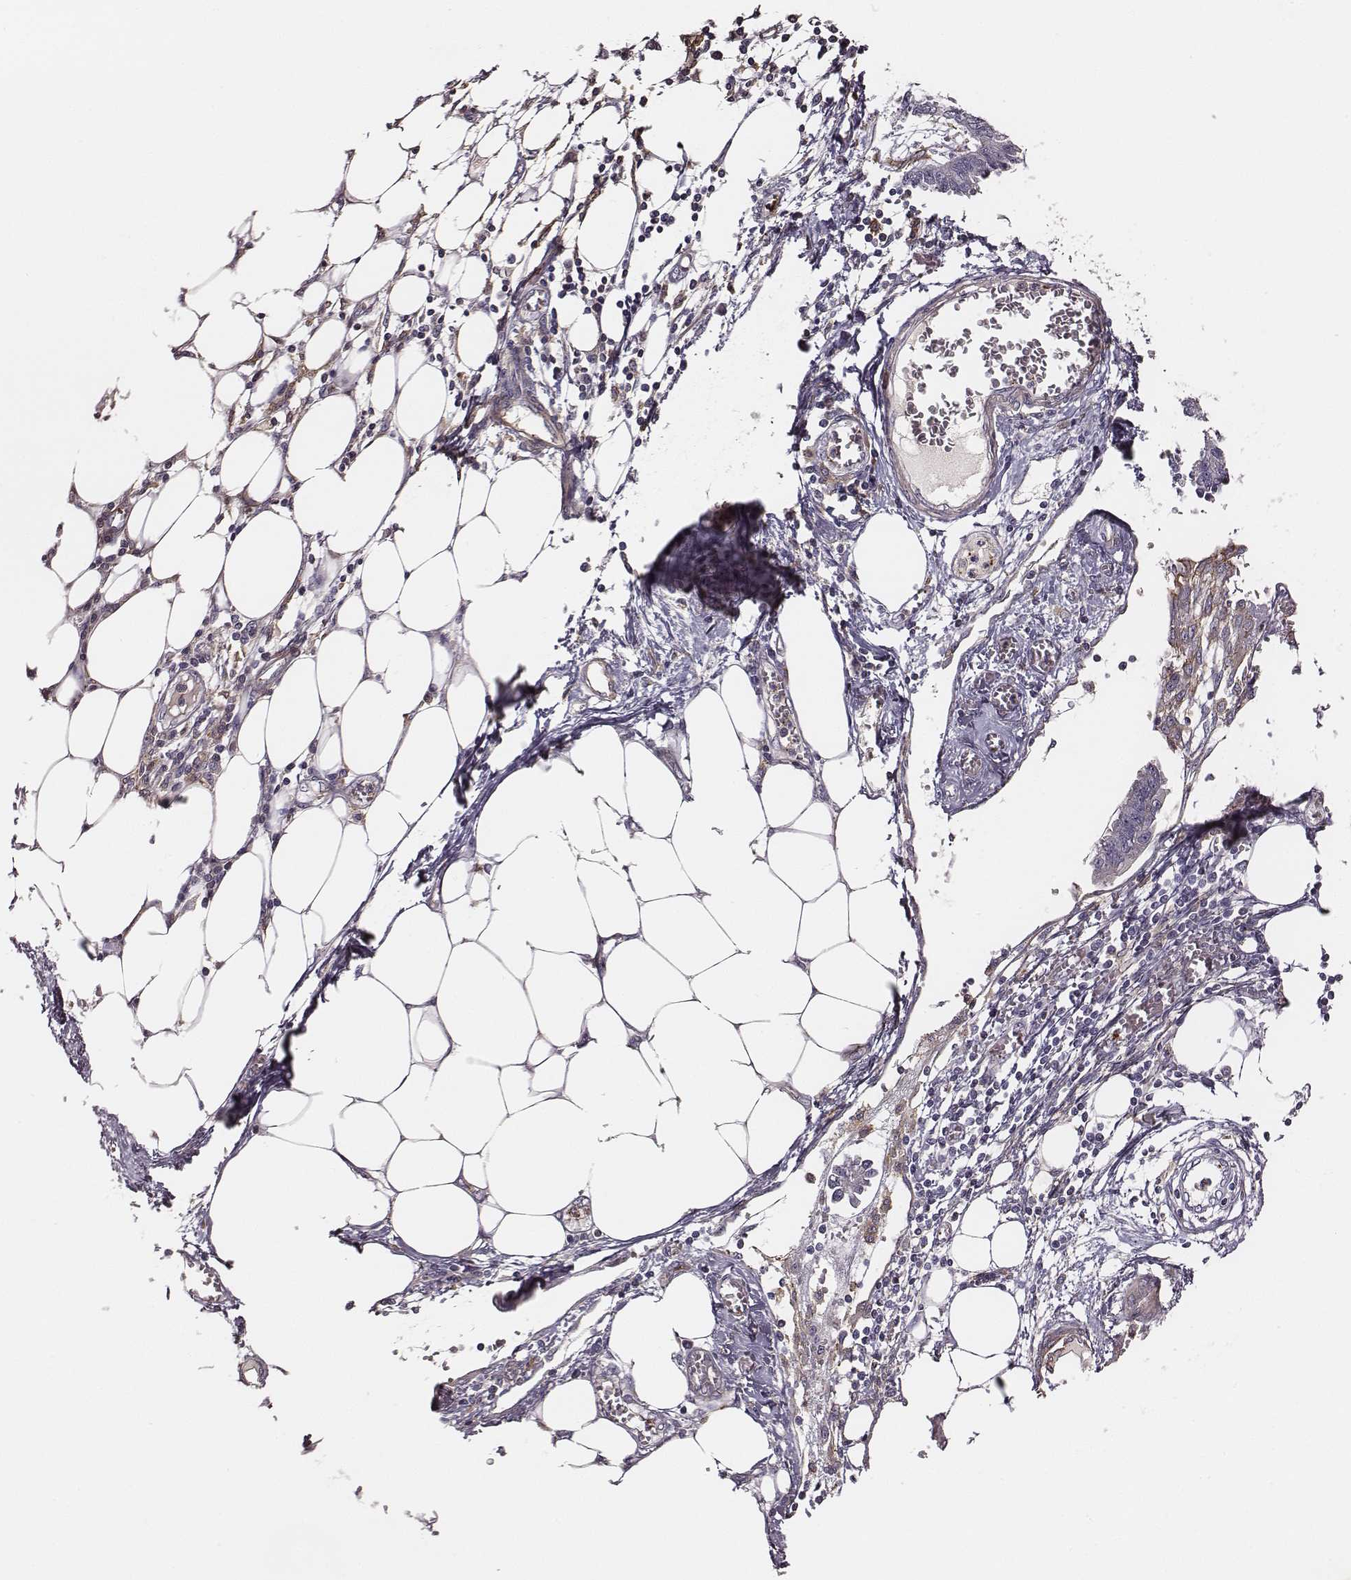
{"staining": {"intensity": "negative", "quantity": "none", "location": "none"}, "tissue": "endometrial cancer", "cell_type": "Tumor cells", "image_type": "cancer", "snomed": [{"axis": "morphology", "description": "Adenocarcinoma, NOS"}, {"axis": "morphology", "description": "Adenocarcinoma, metastatic, NOS"}, {"axis": "topography", "description": "Adipose tissue"}, {"axis": "topography", "description": "Endometrium"}], "caption": "An image of endometrial metastatic adenocarcinoma stained for a protein demonstrates no brown staining in tumor cells. (Immunohistochemistry (ihc), brightfield microscopy, high magnification).", "gene": "ZYX", "patient": {"sex": "female", "age": 67}}